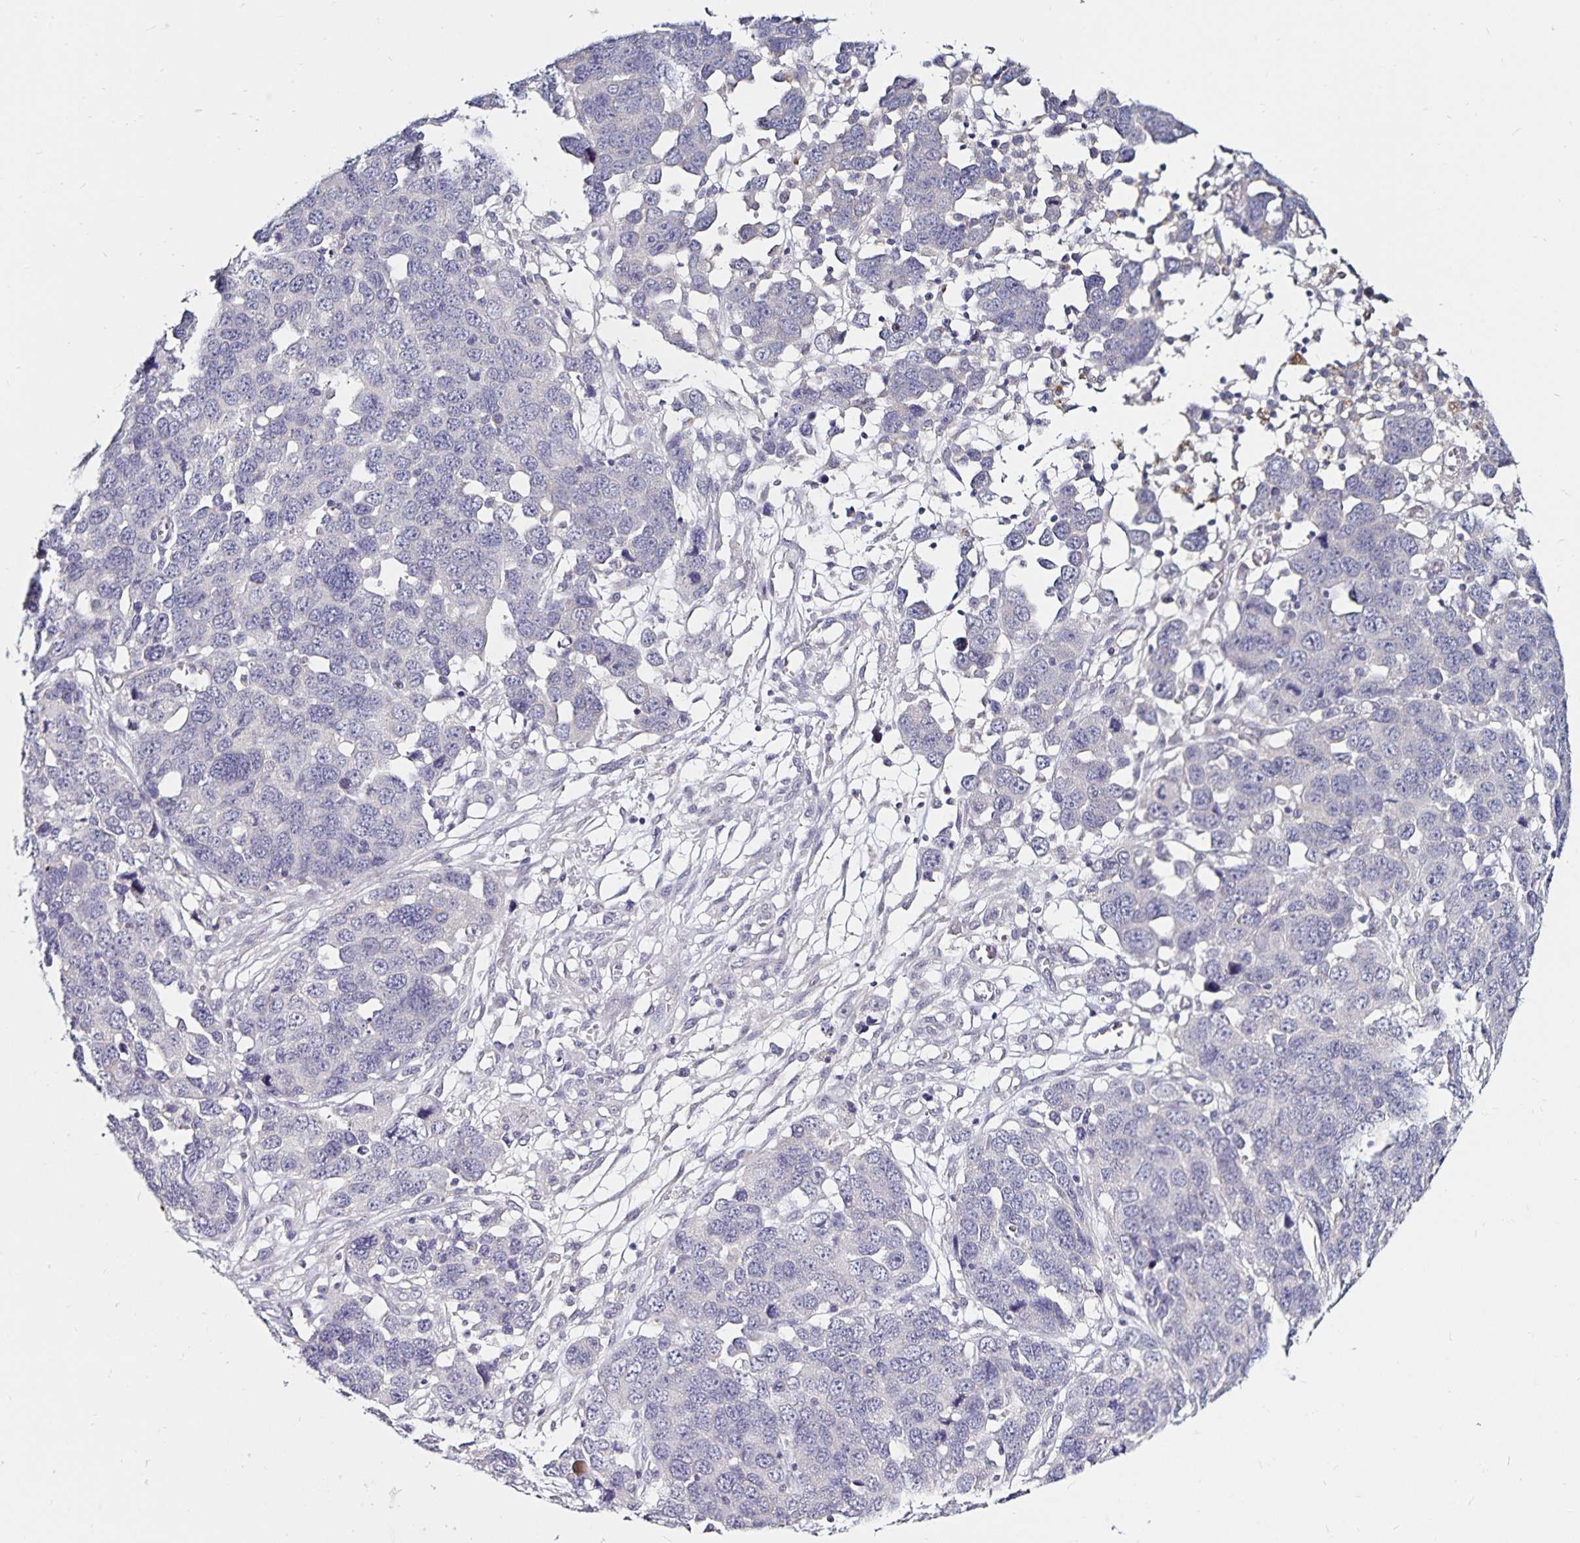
{"staining": {"intensity": "negative", "quantity": "none", "location": "none"}, "tissue": "ovarian cancer", "cell_type": "Tumor cells", "image_type": "cancer", "snomed": [{"axis": "morphology", "description": "Cystadenocarcinoma, serous, NOS"}, {"axis": "topography", "description": "Ovary"}], "caption": "This is an IHC micrograph of human serous cystadenocarcinoma (ovarian). There is no expression in tumor cells.", "gene": "ACSL5", "patient": {"sex": "female", "age": 76}}